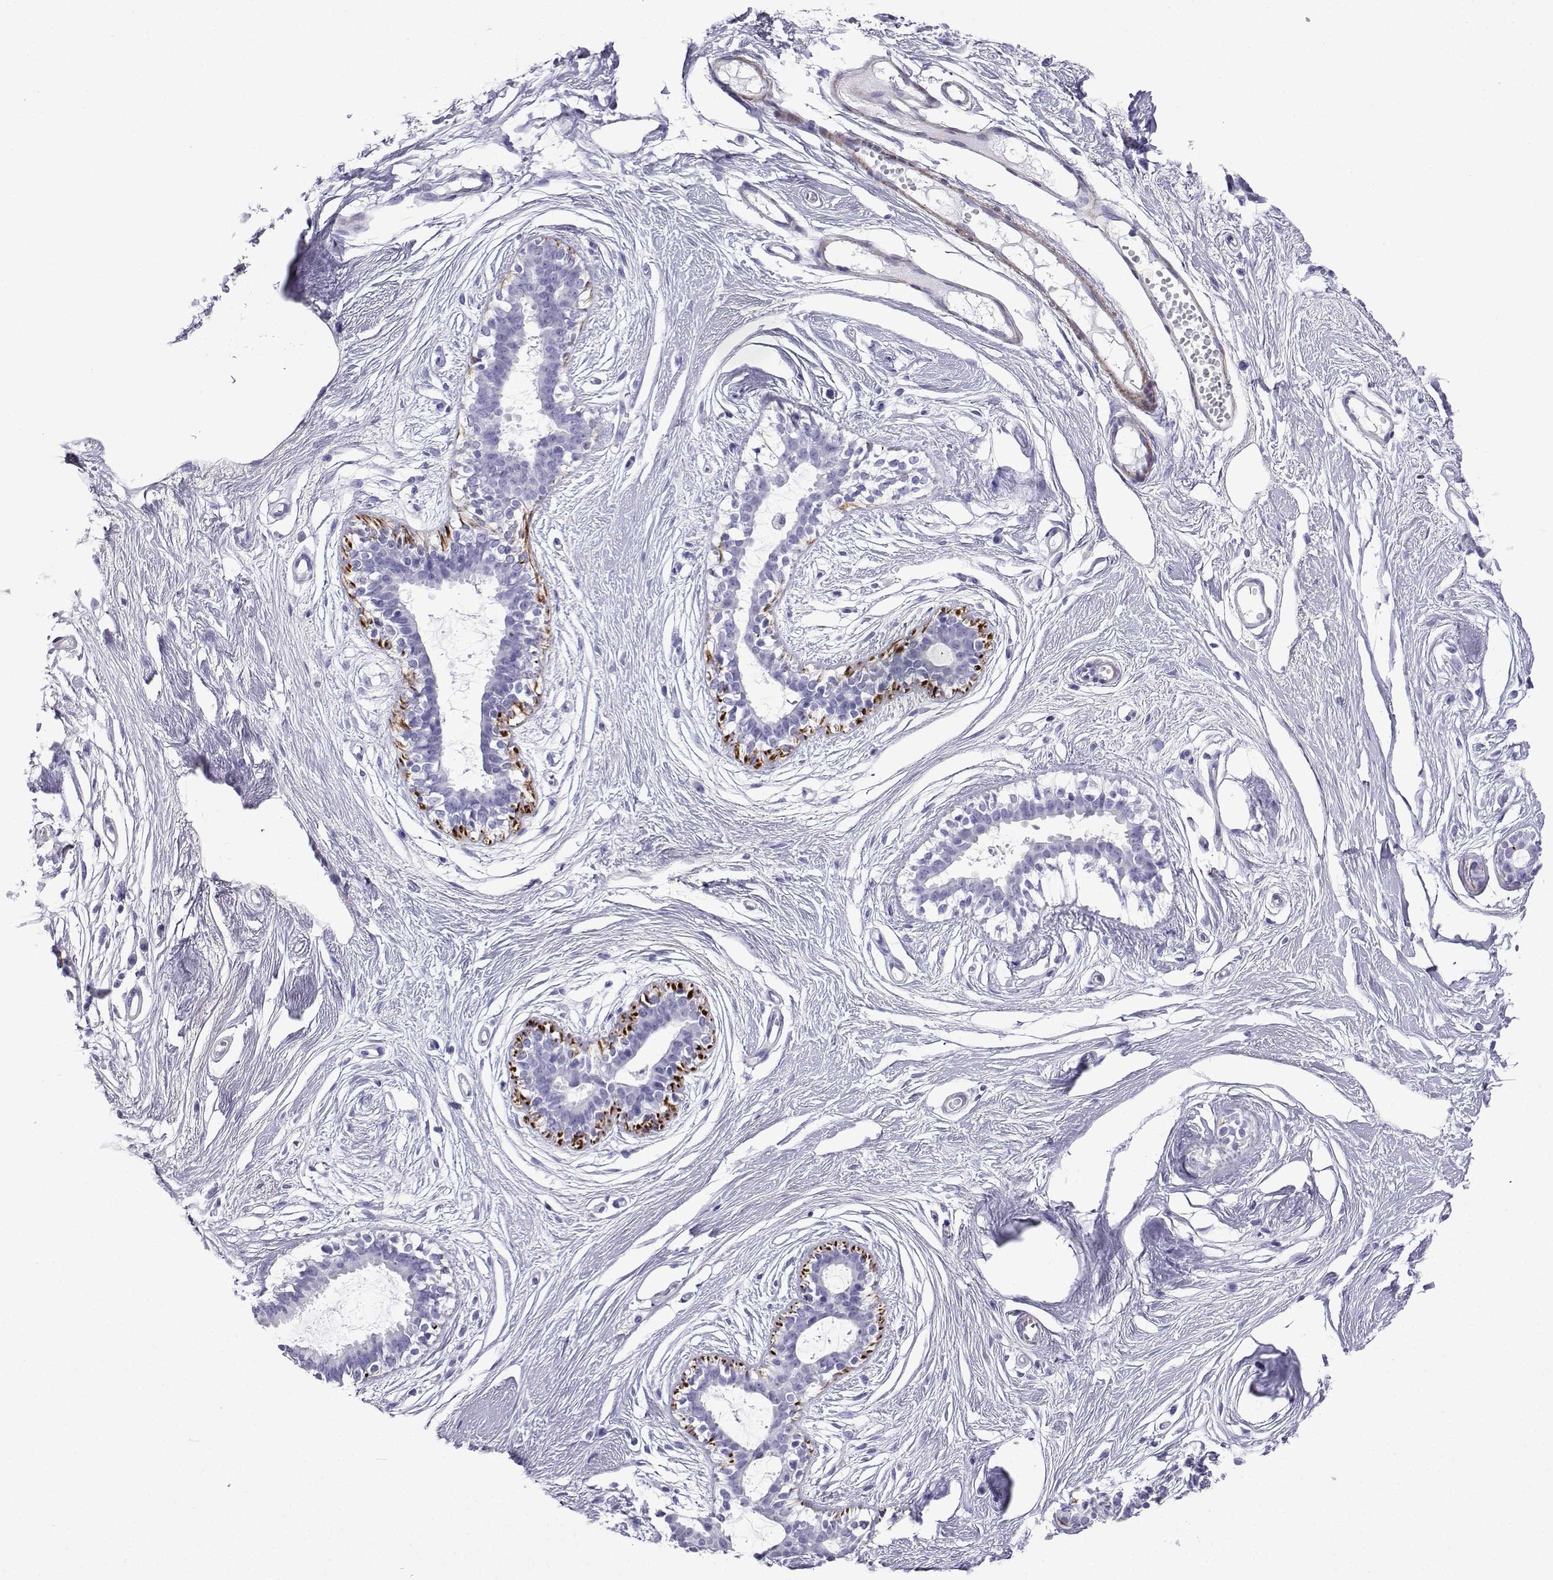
{"staining": {"intensity": "negative", "quantity": "none", "location": "none"}, "tissue": "breast", "cell_type": "Adipocytes", "image_type": "normal", "snomed": [{"axis": "morphology", "description": "Normal tissue, NOS"}, {"axis": "topography", "description": "Breast"}], "caption": "The micrograph shows no significant positivity in adipocytes of breast.", "gene": "KCNF1", "patient": {"sex": "female", "age": 49}}